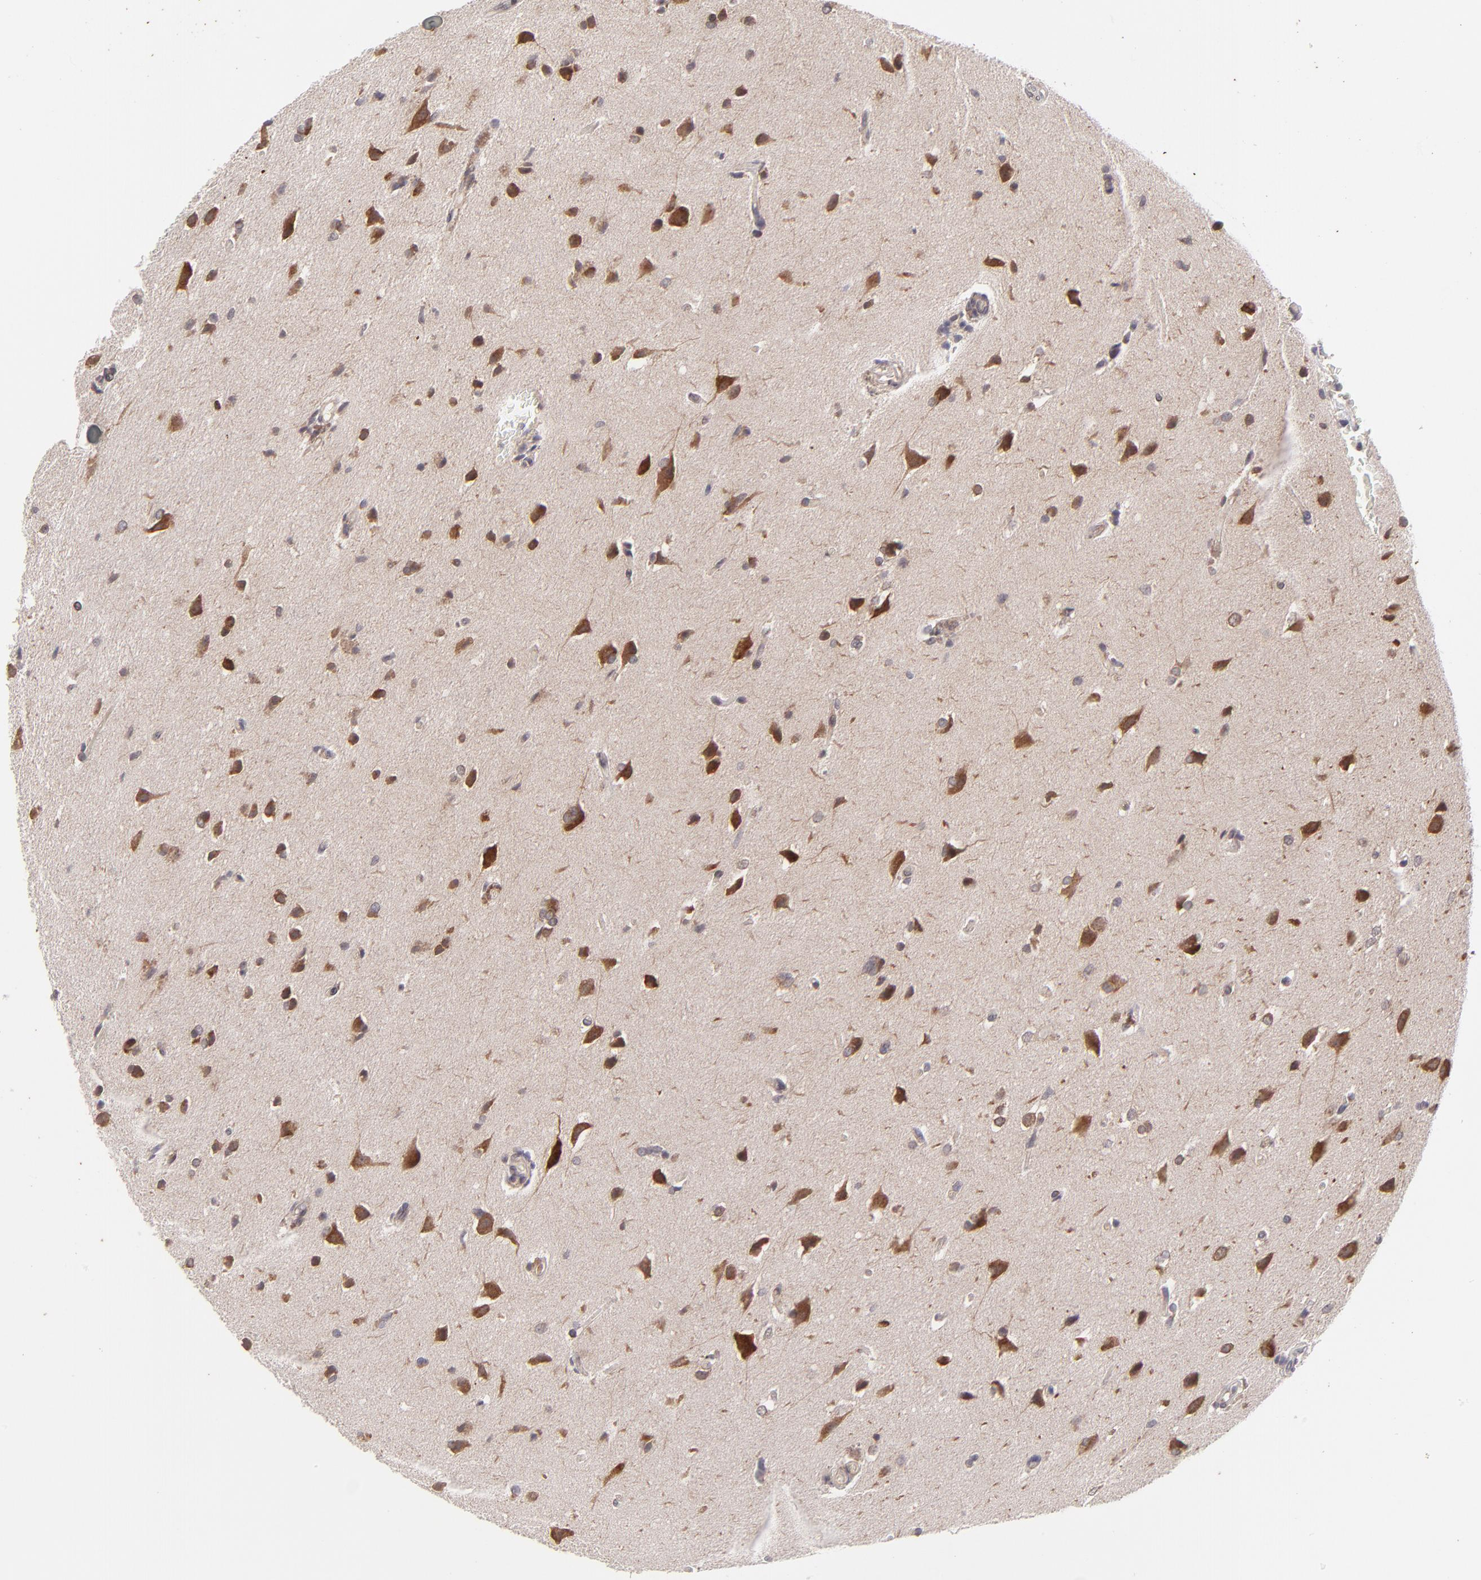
{"staining": {"intensity": "strong", "quantity": "25%-75%", "location": "cytoplasmic/membranous"}, "tissue": "glioma", "cell_type": "Tumor cells", "image_type": "cancer", "snomed": [{"axis": "morphology", "description": "Glioma, malignant, High grade"}, {"axis": "topography", "description": "Brain"}], "caption": "Strong cytoplasmic/membranous expression for a protein is seen in approximately 25%-75% of tumor cells of high-grade glioma (malignant) using IHC.", "gene": "TNRC6B", "patient": {"sex": "male", "age": 68}}